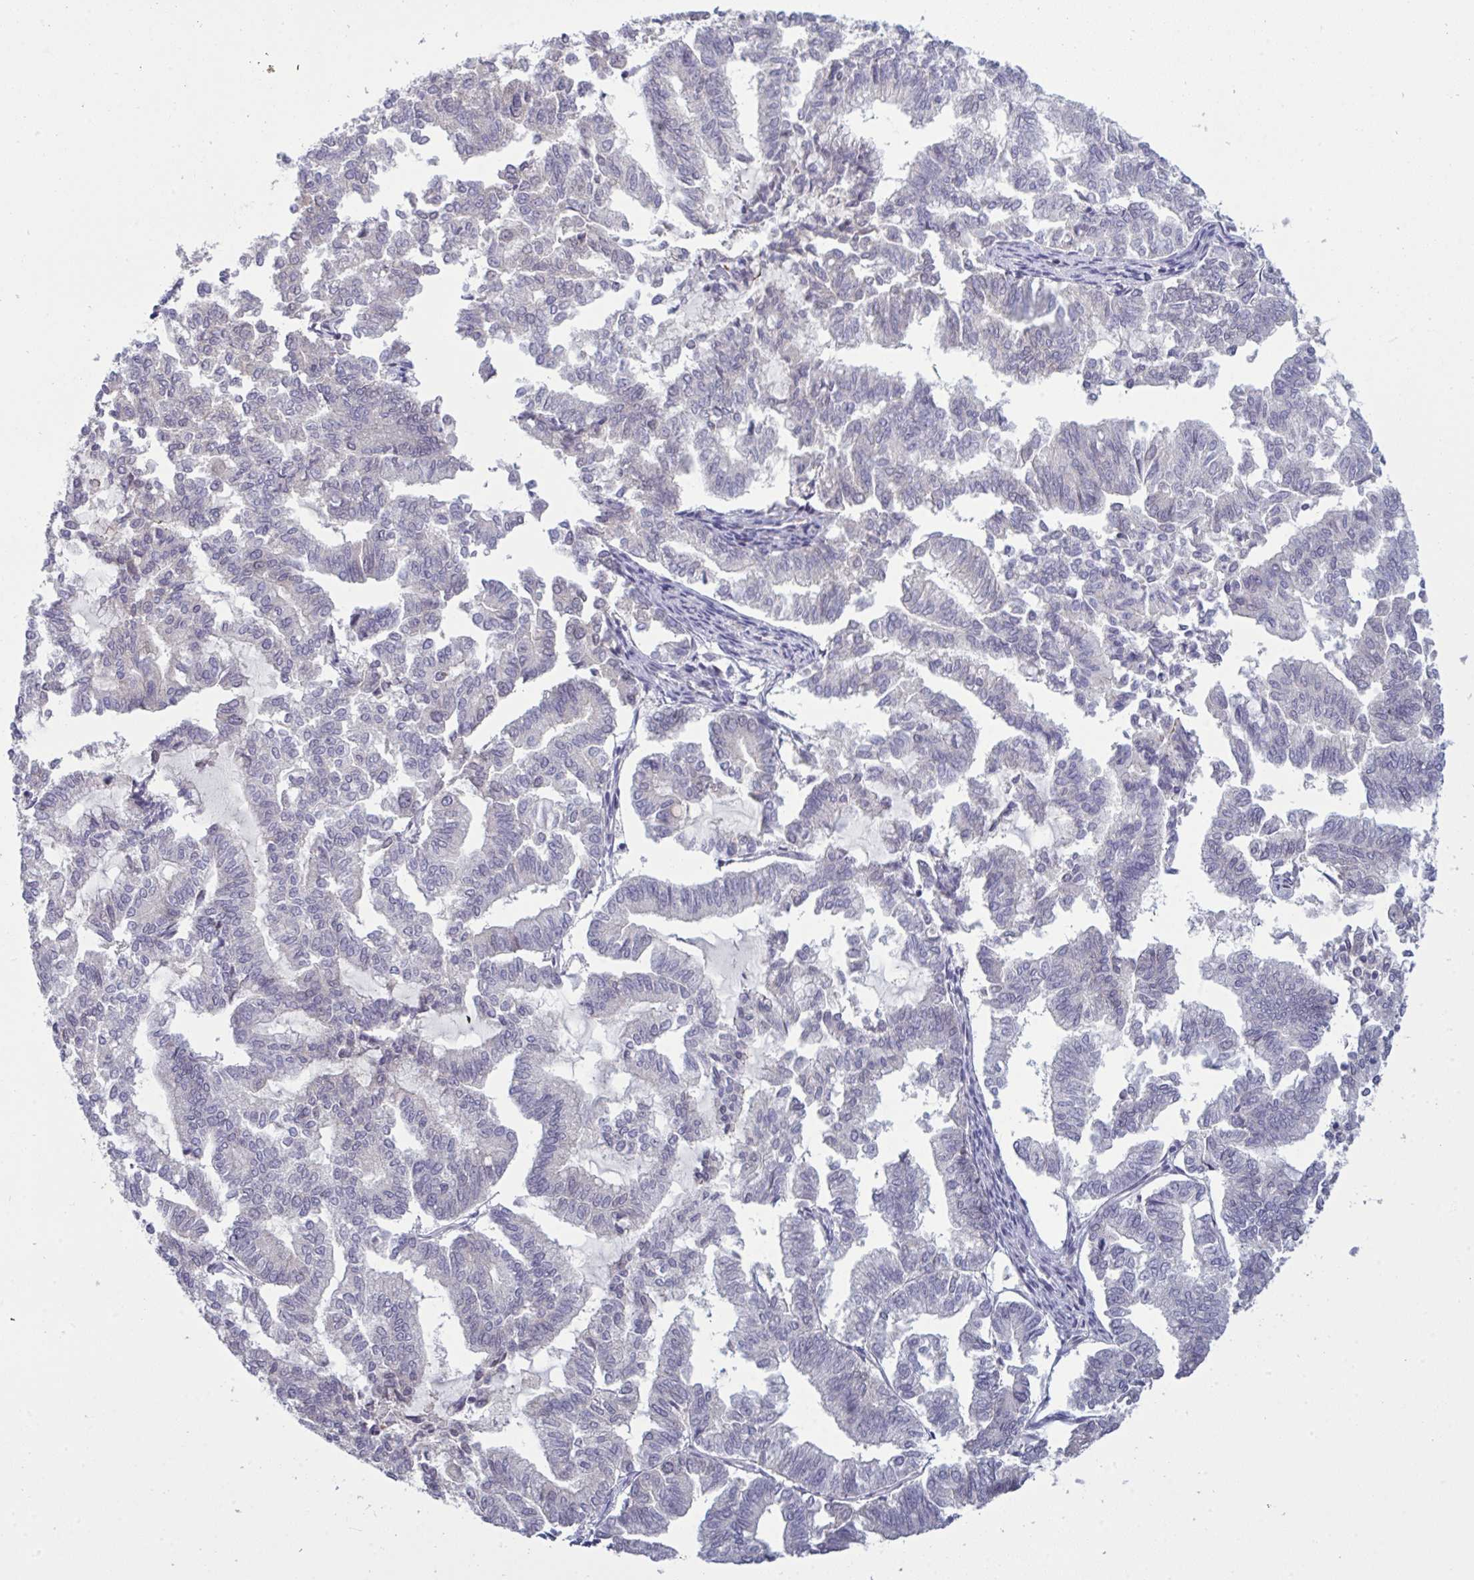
{"staining": {"intensity": "weak", "quantity": "<25%", "location": "cytoplasmic/membranous"}, "tissue": "endometrial cancer", "cell_type": "Tumor cells", "image_type": "cancer", "snomed": [{"axis": "morphology", "description": "Adenocarcinoma, NOS"}, {"axis": "topography", "description": "Endometrium"}], "caption": "Tumor cells are negative for brown protein staining in adenocarcinoma (endometrial).", "gene": "ZNF784", "patient": {"sex": "female", "age": 79}}